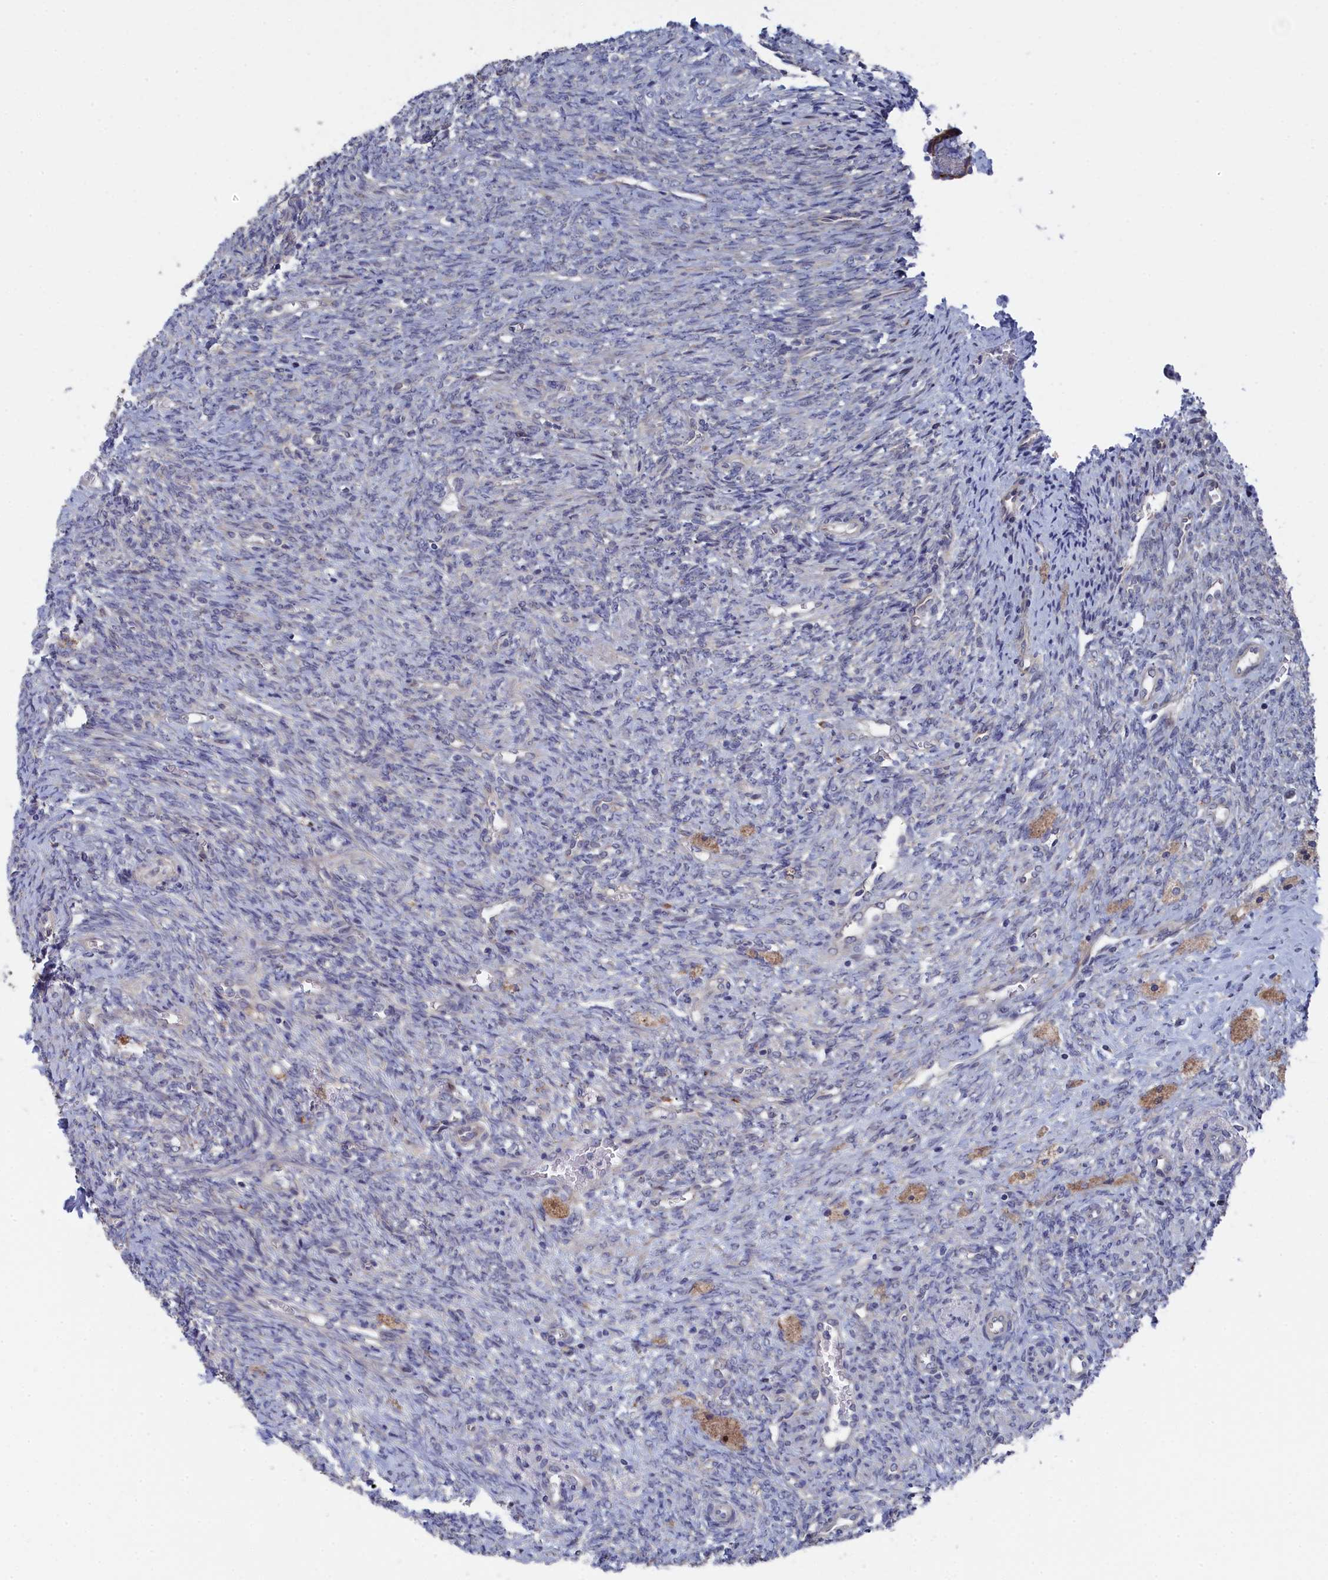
{"staining": {"intensity": "negative", "quantity": "none", "location": "none"}, "tissue": "ovary", "cell_type": "Ovarian stroma cells", "image_type": "normal", "snomed": [{"axis": "morphology", "description": "Normal tissue, NOS"}, {"axis": "topography", "description": "Ovary"}], "caption": "Ovarian stroma cells are negative for protein expression in normal human ovary.", "gene": "TMEM161A", "patient": {"sex": "female", "age": 41}}